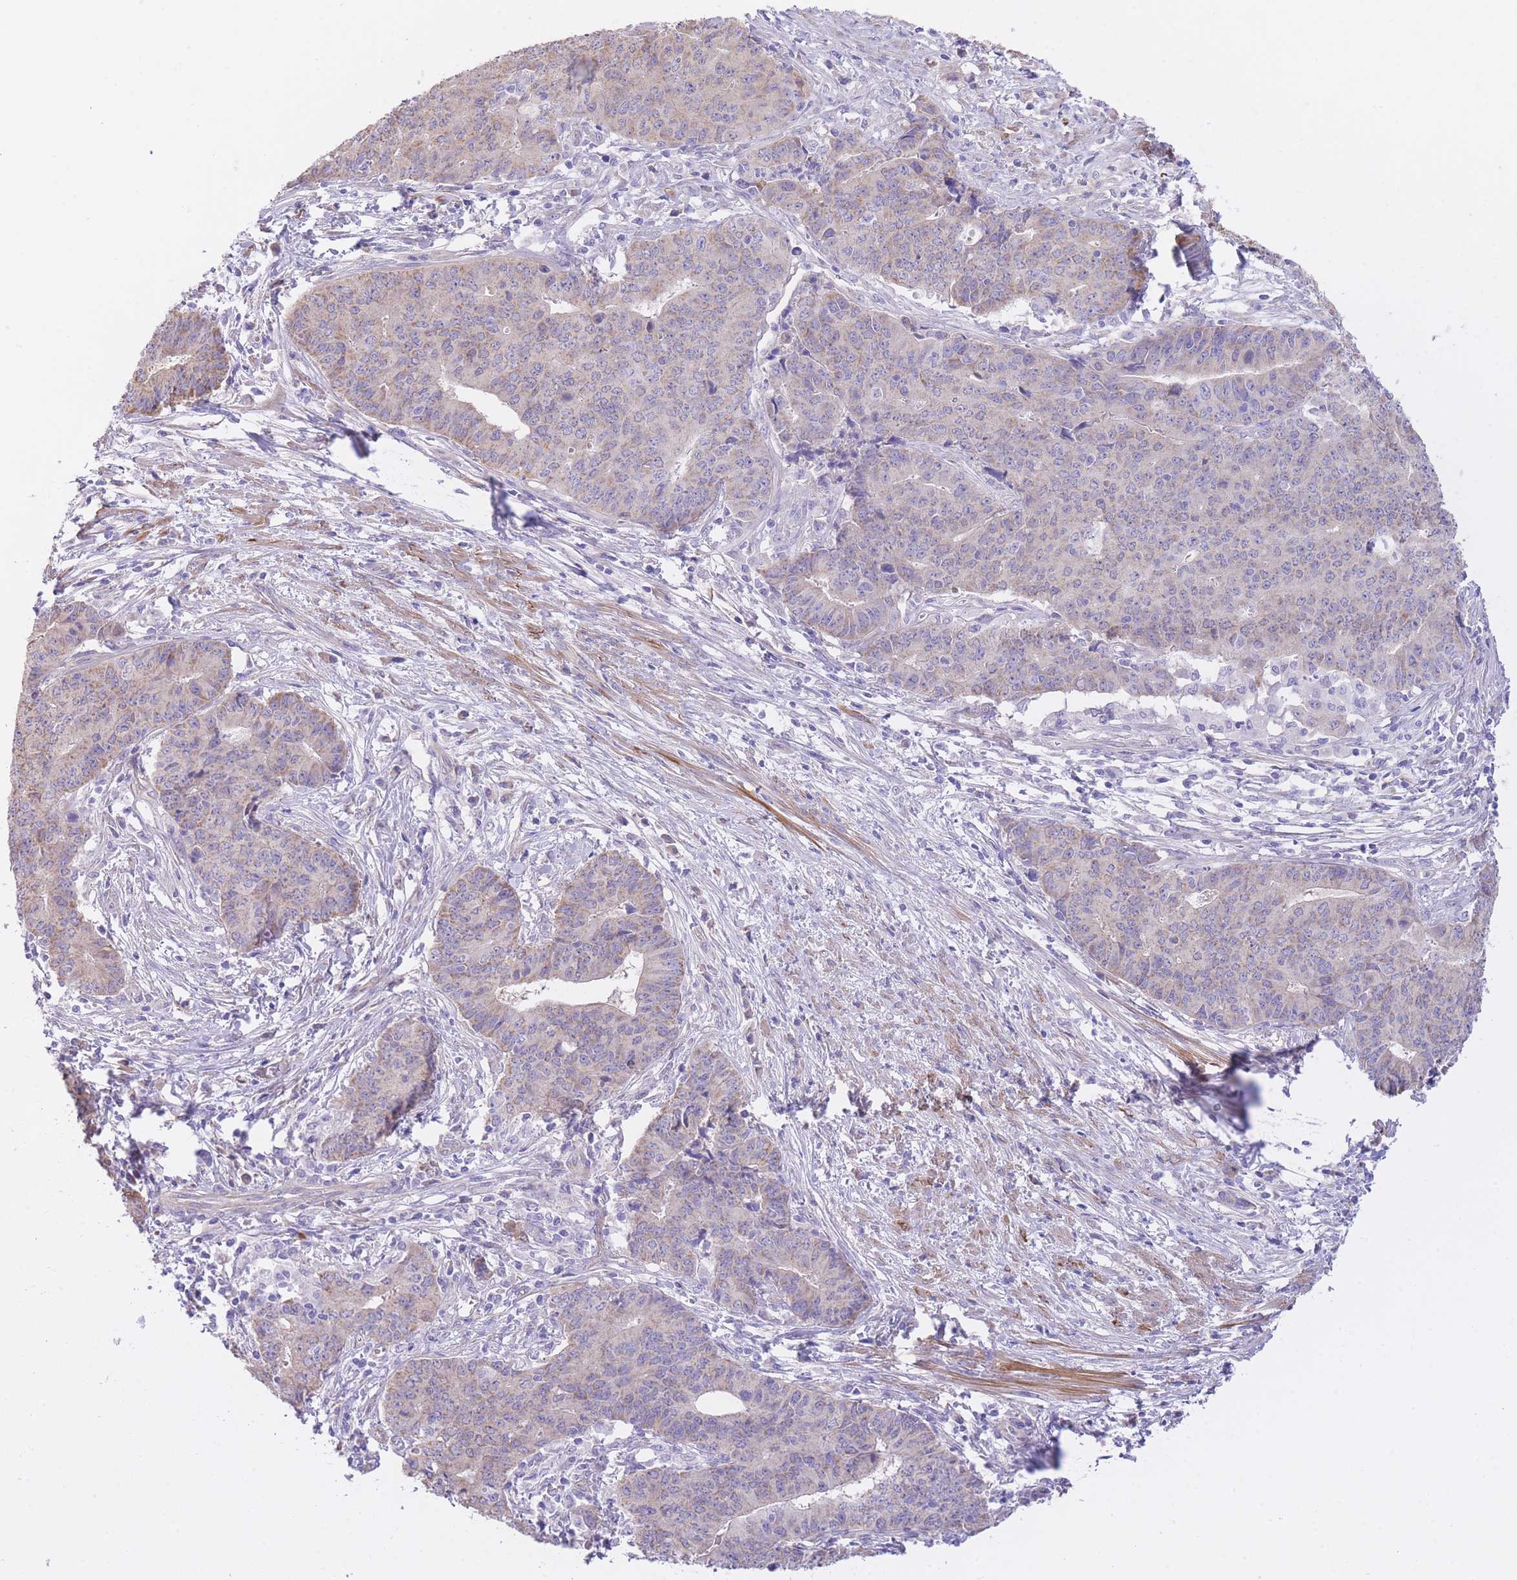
{"staining": {"intensity": "weak", "quantity": "<25%", "location": "cytoplasmic/membranous"}, "tissue": "endometrial cancer", "cell_type": "Tumor cells", "image_type": "cancer", "snomed": [{"axis": "morphology", "description": "Adenocarcinoma, NOS"}, {"axis": "topography", "description": "Endometrium"}], "caption": "Immunohistochemistry image of neoplastic tissue: endometrial cancer stained with DAB (3,3'-diaminobenzidine) reveals no significant protein expression in tumor cells.", "gene": "PGM1", "patient": {"sex": "female", "age": 59}}